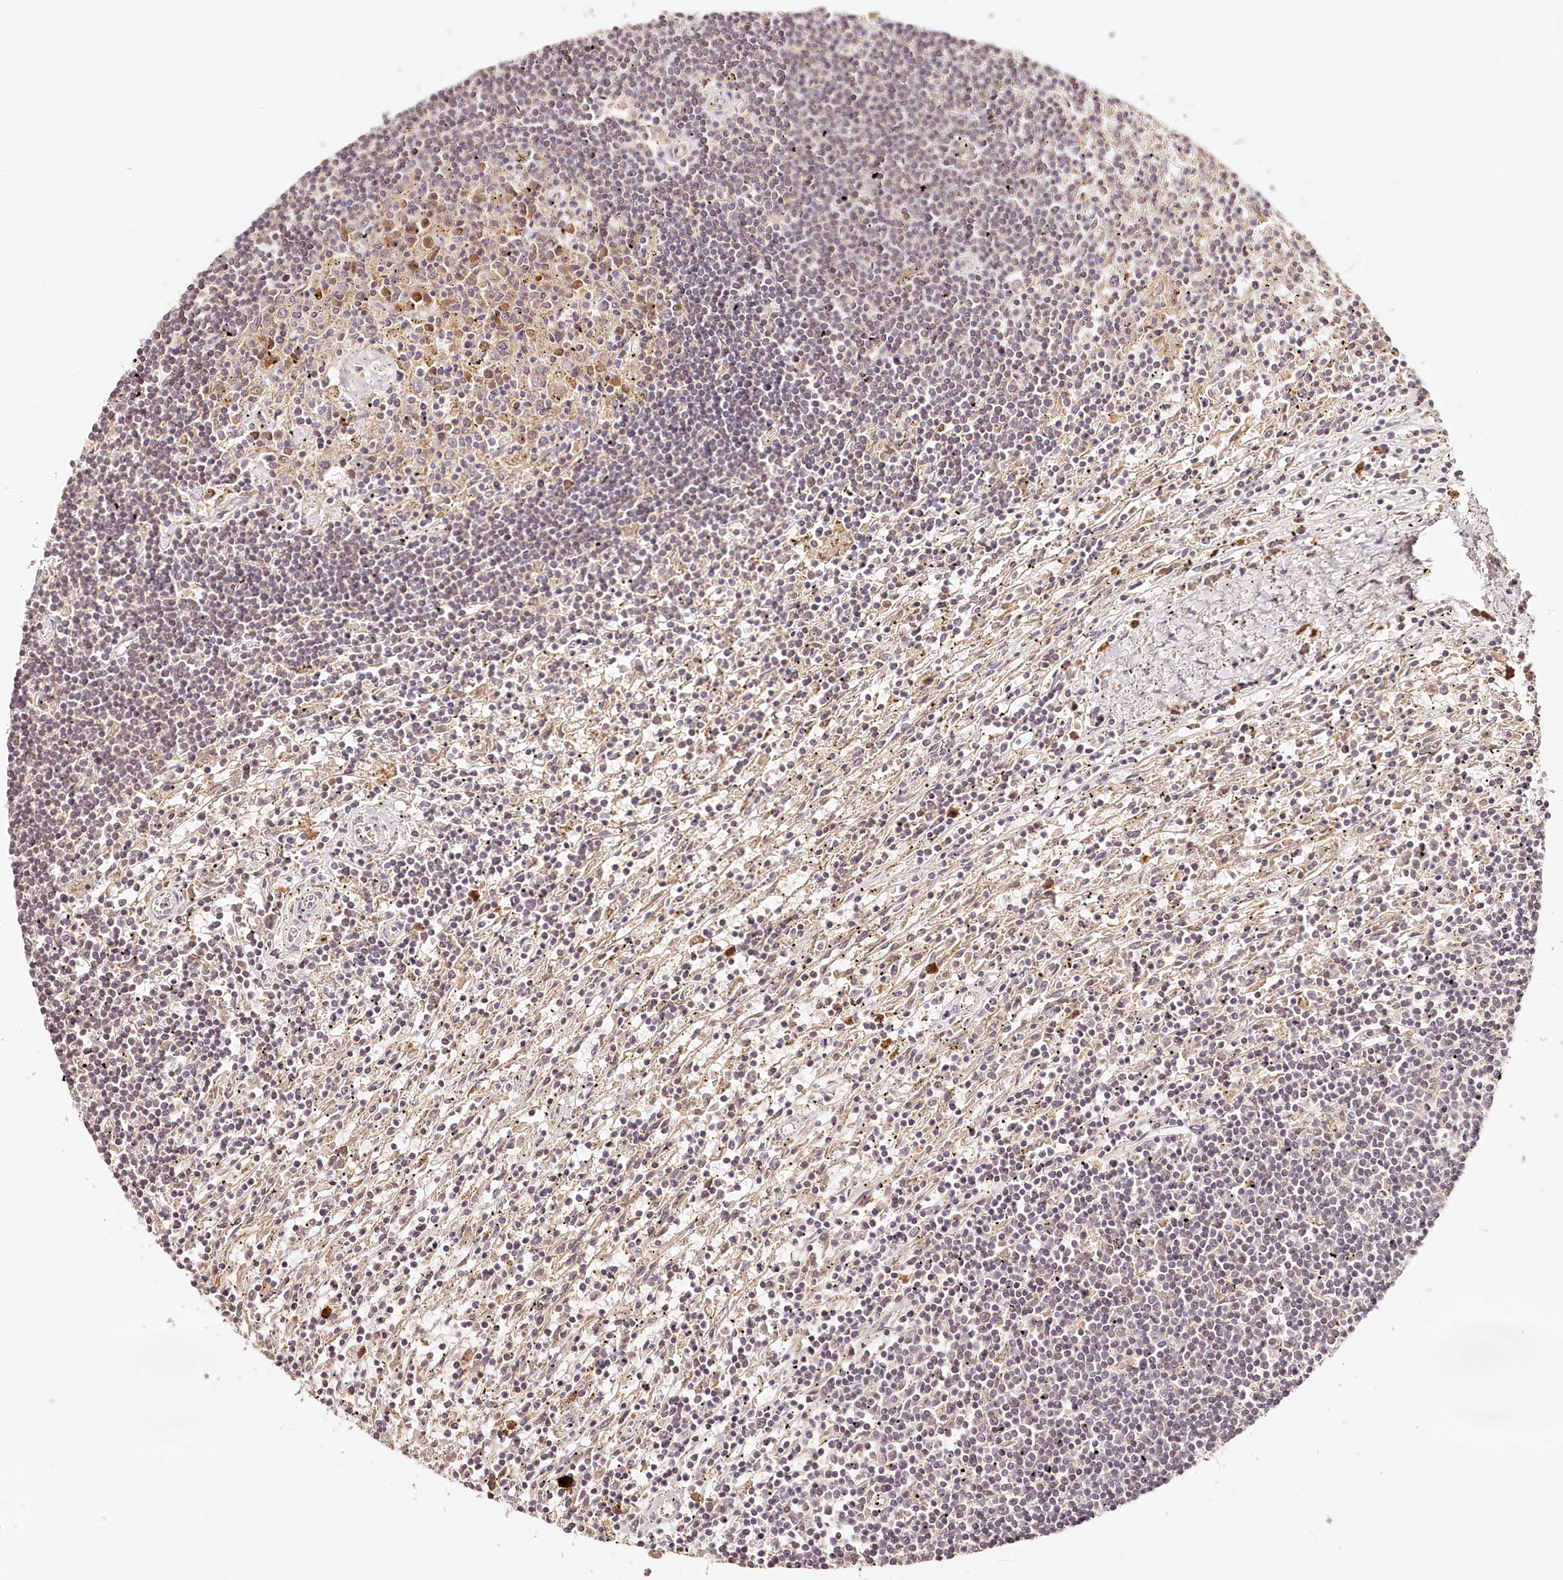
{"staining": {"intensity": "negative", "quantity": "none", "location": "none"}, "tissue": "lymphoma", "cell_type": "Tumor cells", "image_type": "cancer", "snomed": [{"axis": "morphology", "description": "Malignant lymphoma, non-Hodgkin's type, Low grade"}, {"axis": "topography", "description": "Spleen"}], "caption": "Immunohistochemical staining of human malignant lymphoma, non-Hodgkin's type (low-grade) demonstrates no significant expression in tumor cells. The staining was performed using DAB to visualize the protein expression in brown, while the nuclei were stained in blue with hematoxylin (Magnification: 20x).", "gene": "SYNGR1", "patient": {"sex": "male", "age": 76}}